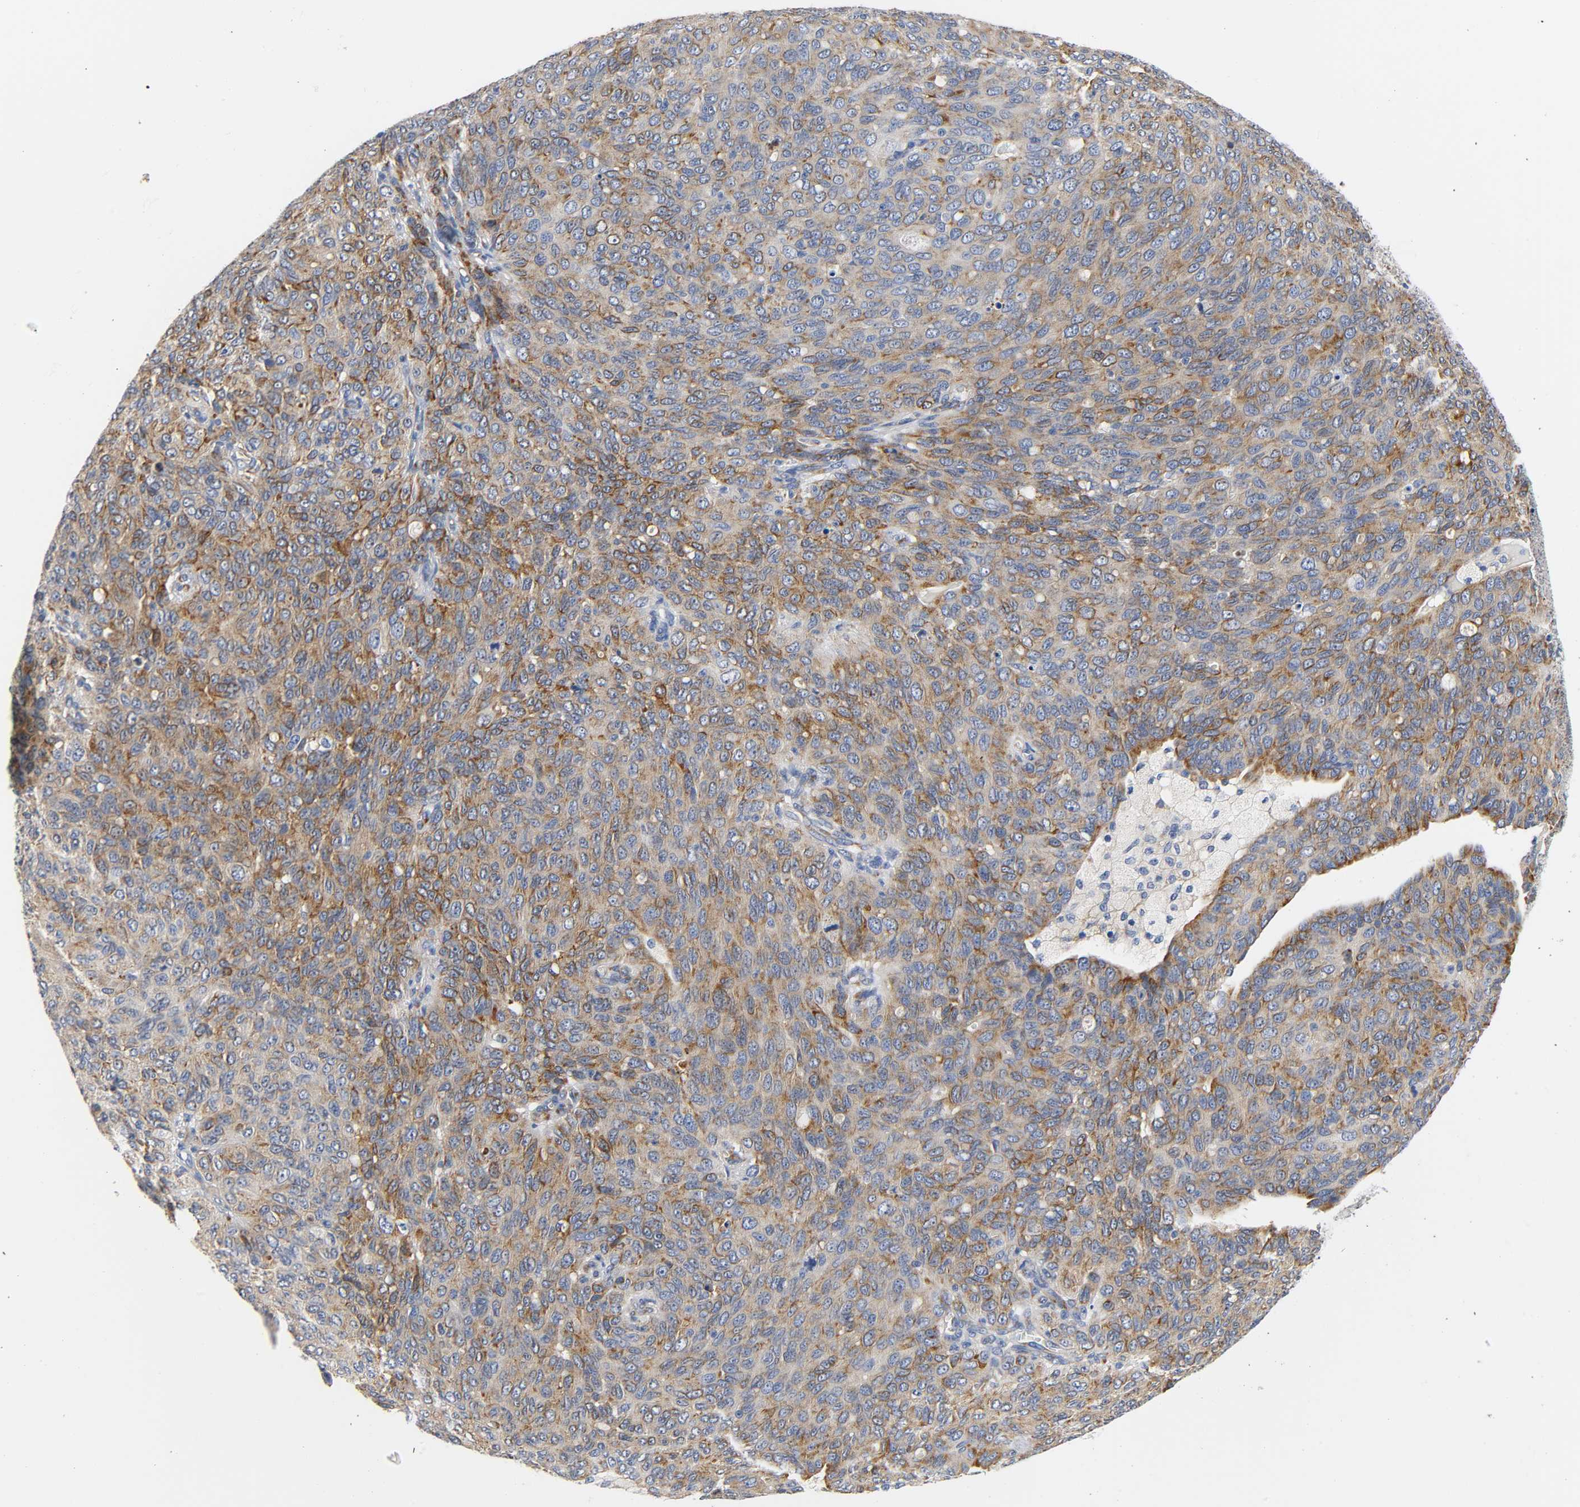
{"staining": {"intensity": "moderate", "quantity": ">75%", "location": "cytoplasmic/membranous"}, "tissue": "ovarian cancer", "cell_type": "Tumor cells", "image_type": "cancer", "snomed": [{"axis": "morphology", "description": "Carcinoma, endometroid"}, {"axis": "topography", "description": "Ovary"}], "caption": "About >75% of tumor cells in ovarian cancer show moderate cytoplasmic/membranous protein expression as visualized by brown immunohistochemical staining.", "gene": "REL", "patient": {"sex": "female", "age": 60}}